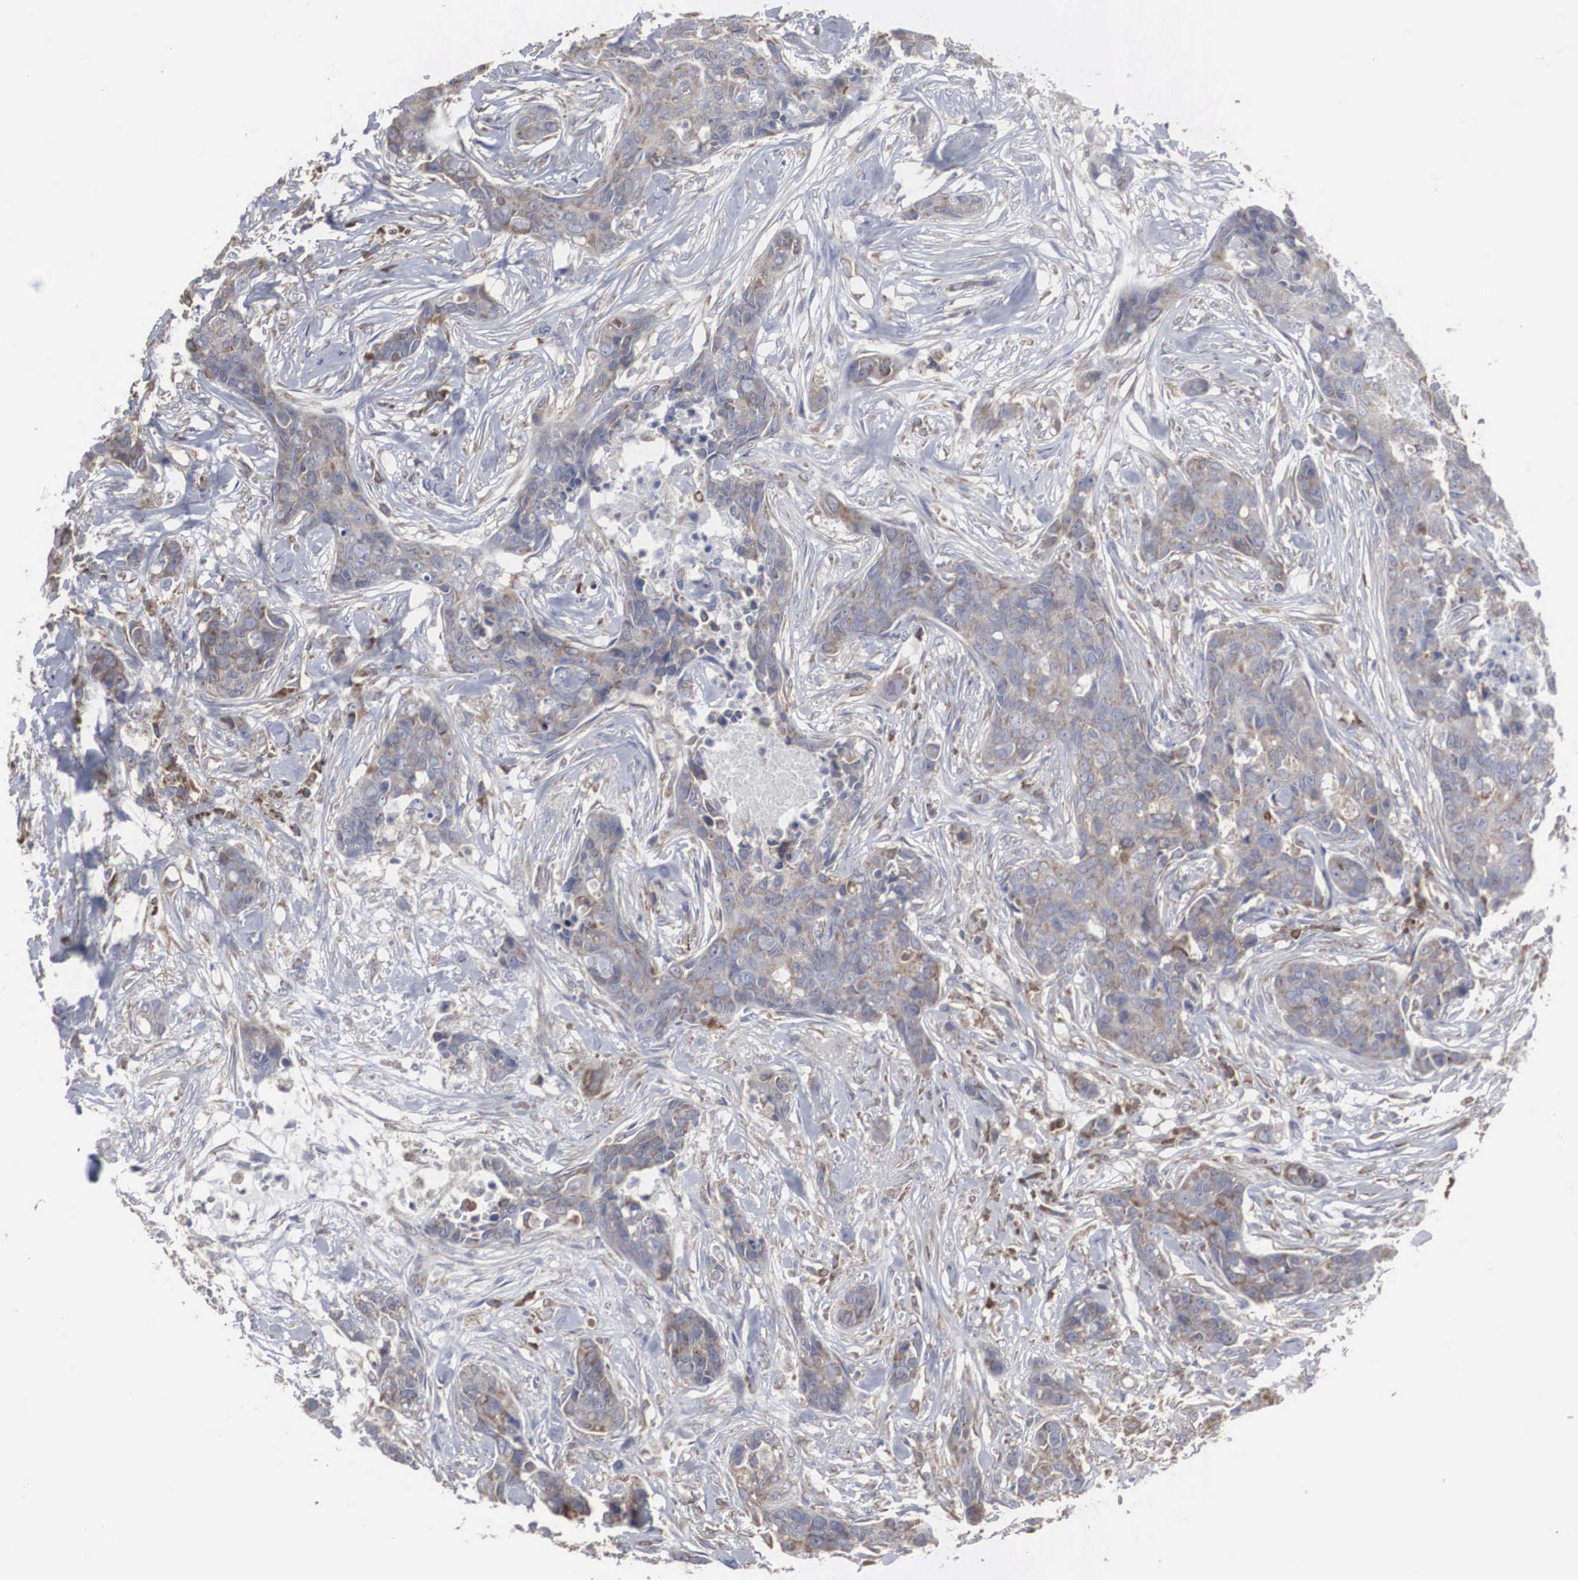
{"staining": {"intensity": "moderate", "quantity": "25%-75%", "location": "cytoplasmic/membranous"}, "tissue": "breast cancer", "cell_type": "Tumor cells", "image_type": "cancer", "snomed": [{"axis": "morphology", "description": "Duct carcinoma"}, {"axis": "topography", "description": "Breast"}], "caption": "A high-resolution image shows IHC staining of breast invasive ductal carcinoma, which reveals moderate cytoplasmic/membranous positivity in approximately 25%-75% of tumor cells.", "gene": "MIA2", "patient": {"sex": "female", "age": 91}}